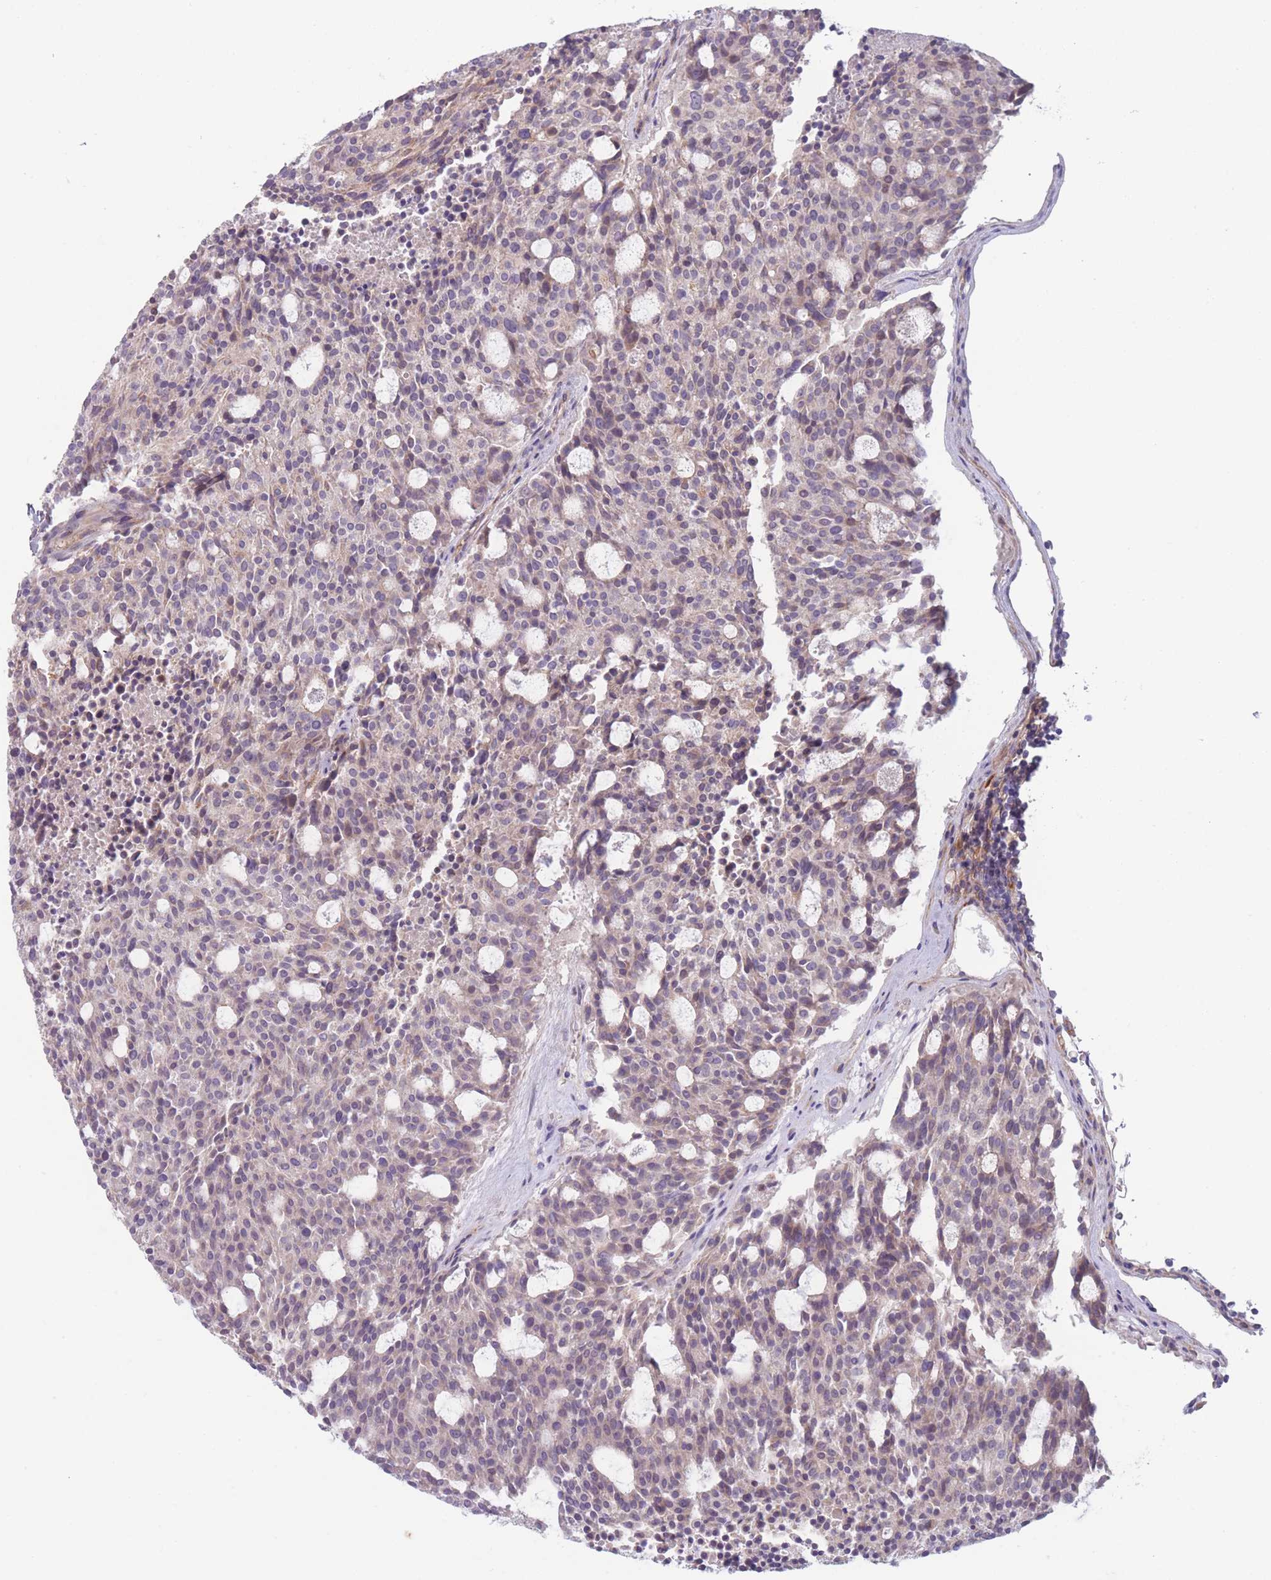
{"staining": {"intensity": "weak", "quantity": "<25%", "location": "cytoplasmic/membranous"}, "tissue": "carcinoid", "cell_type": "Tumor cells", "image_type": "cancer", "snomed": [{"axis": "morphology", "description": "Carcinoid, malignant, NOS"}, {"axis": "topography", "description": "Pancreas"}], "caption": "The immunohistochemistry (IHC) image has no significant staining in tumor cells of carcinoid tissue. (Brightfield microscopy of DAB immunohistochemistry (IHC) at high magnification).", "gene": "WDR93", "patient": {"sex": "female", "age": 54}}